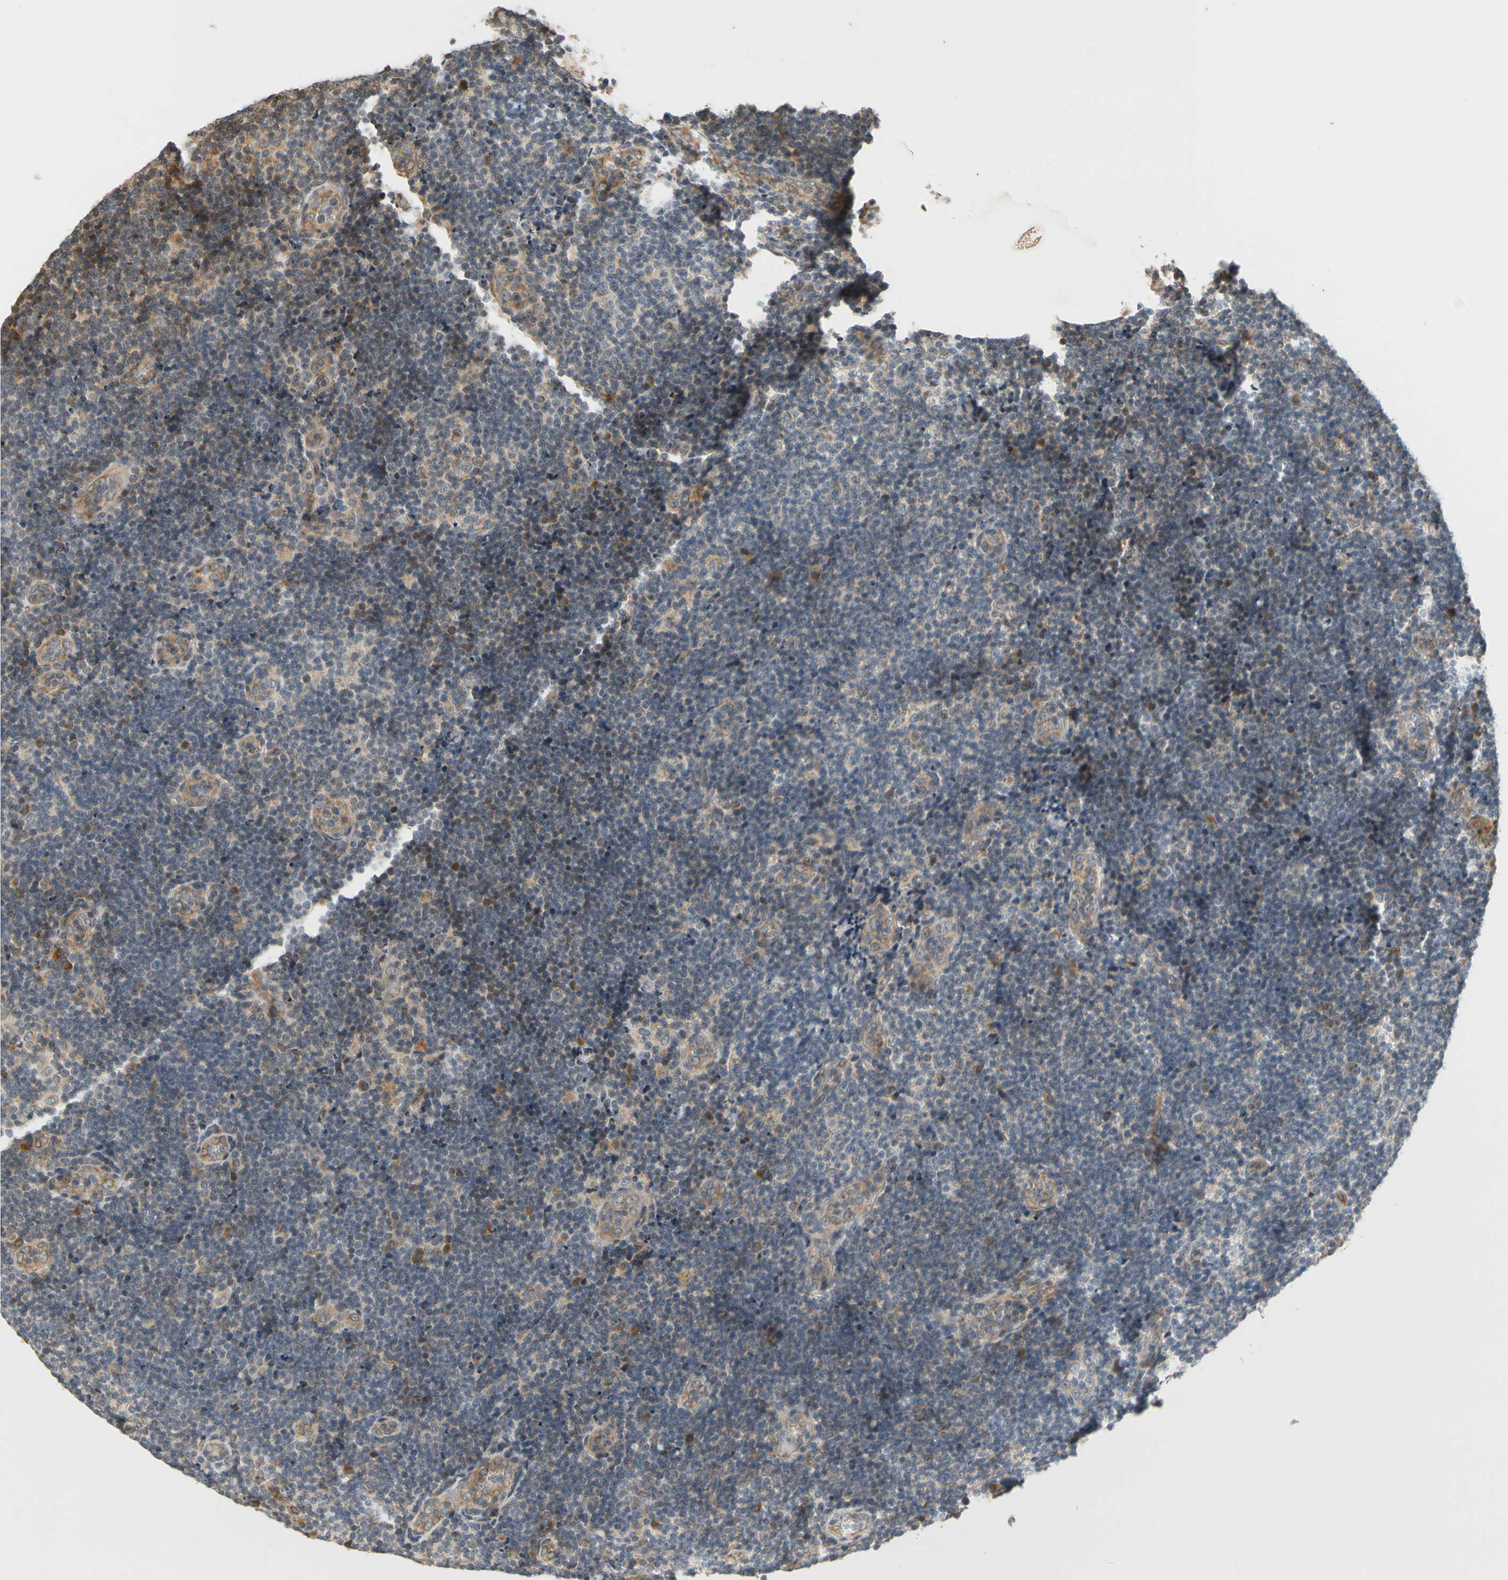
{"staining": {"intensity": "weak", "quantity": ">75%", "location": "cytoplasmic/membranous"}, "tissue": "lymphoma", "cell_type": "Tumor cells", "image_type": "cancer", "snomed": [{"axis": "morphology", "description": "Malignant lymphoma, non-Hodgkin's type, Low grade"}, {"axis": "topography", "description": "Lymph node"}], "caption": "Immunohistochemistry (IHC) (DAB) staining of human lymphoma shows weak cytoplasmic/membranous protein positivity in approximately >75% of tumor cells.", "gene": "ATP2C1", "patient": {"sex": "male", "age": 83}}